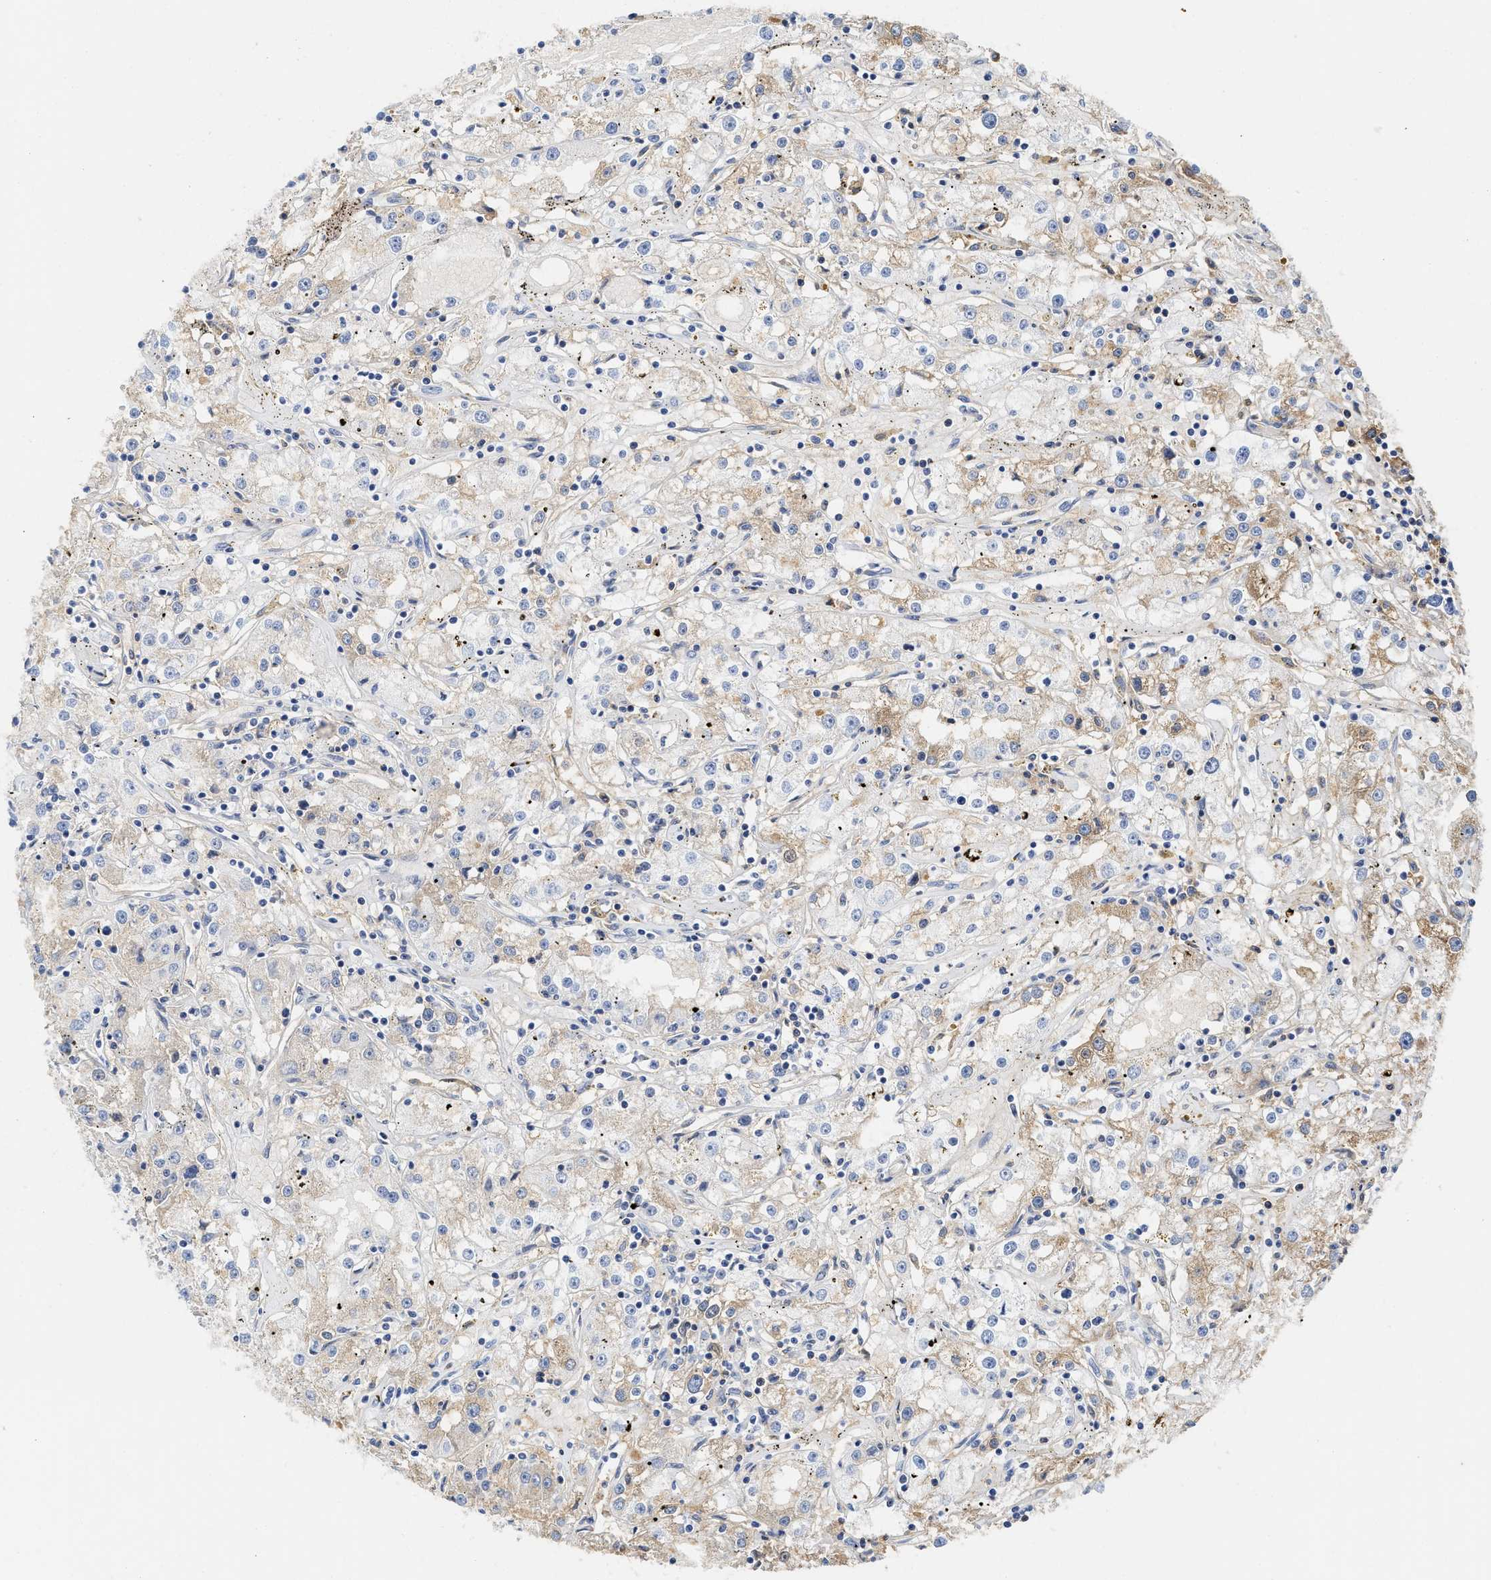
{"staining": {"intensity": "weak", "quantity": "<25%", "location": "cytoplasmic/membranous"}, "tissue": "renal cancer", "cell_type": "Tumor cells", "image_type": "cancer", "snomed": [{"axis": "morphology", "description": "Adenocarcinoma, NOS"}, {"axis": "topography", "description": "Kidney"}], "caption": "Renal cancer stained for a protein using IHC displays no positivity tumor cells.", "gene": "C2", "patient": {"sex": "male", "age": 56}}